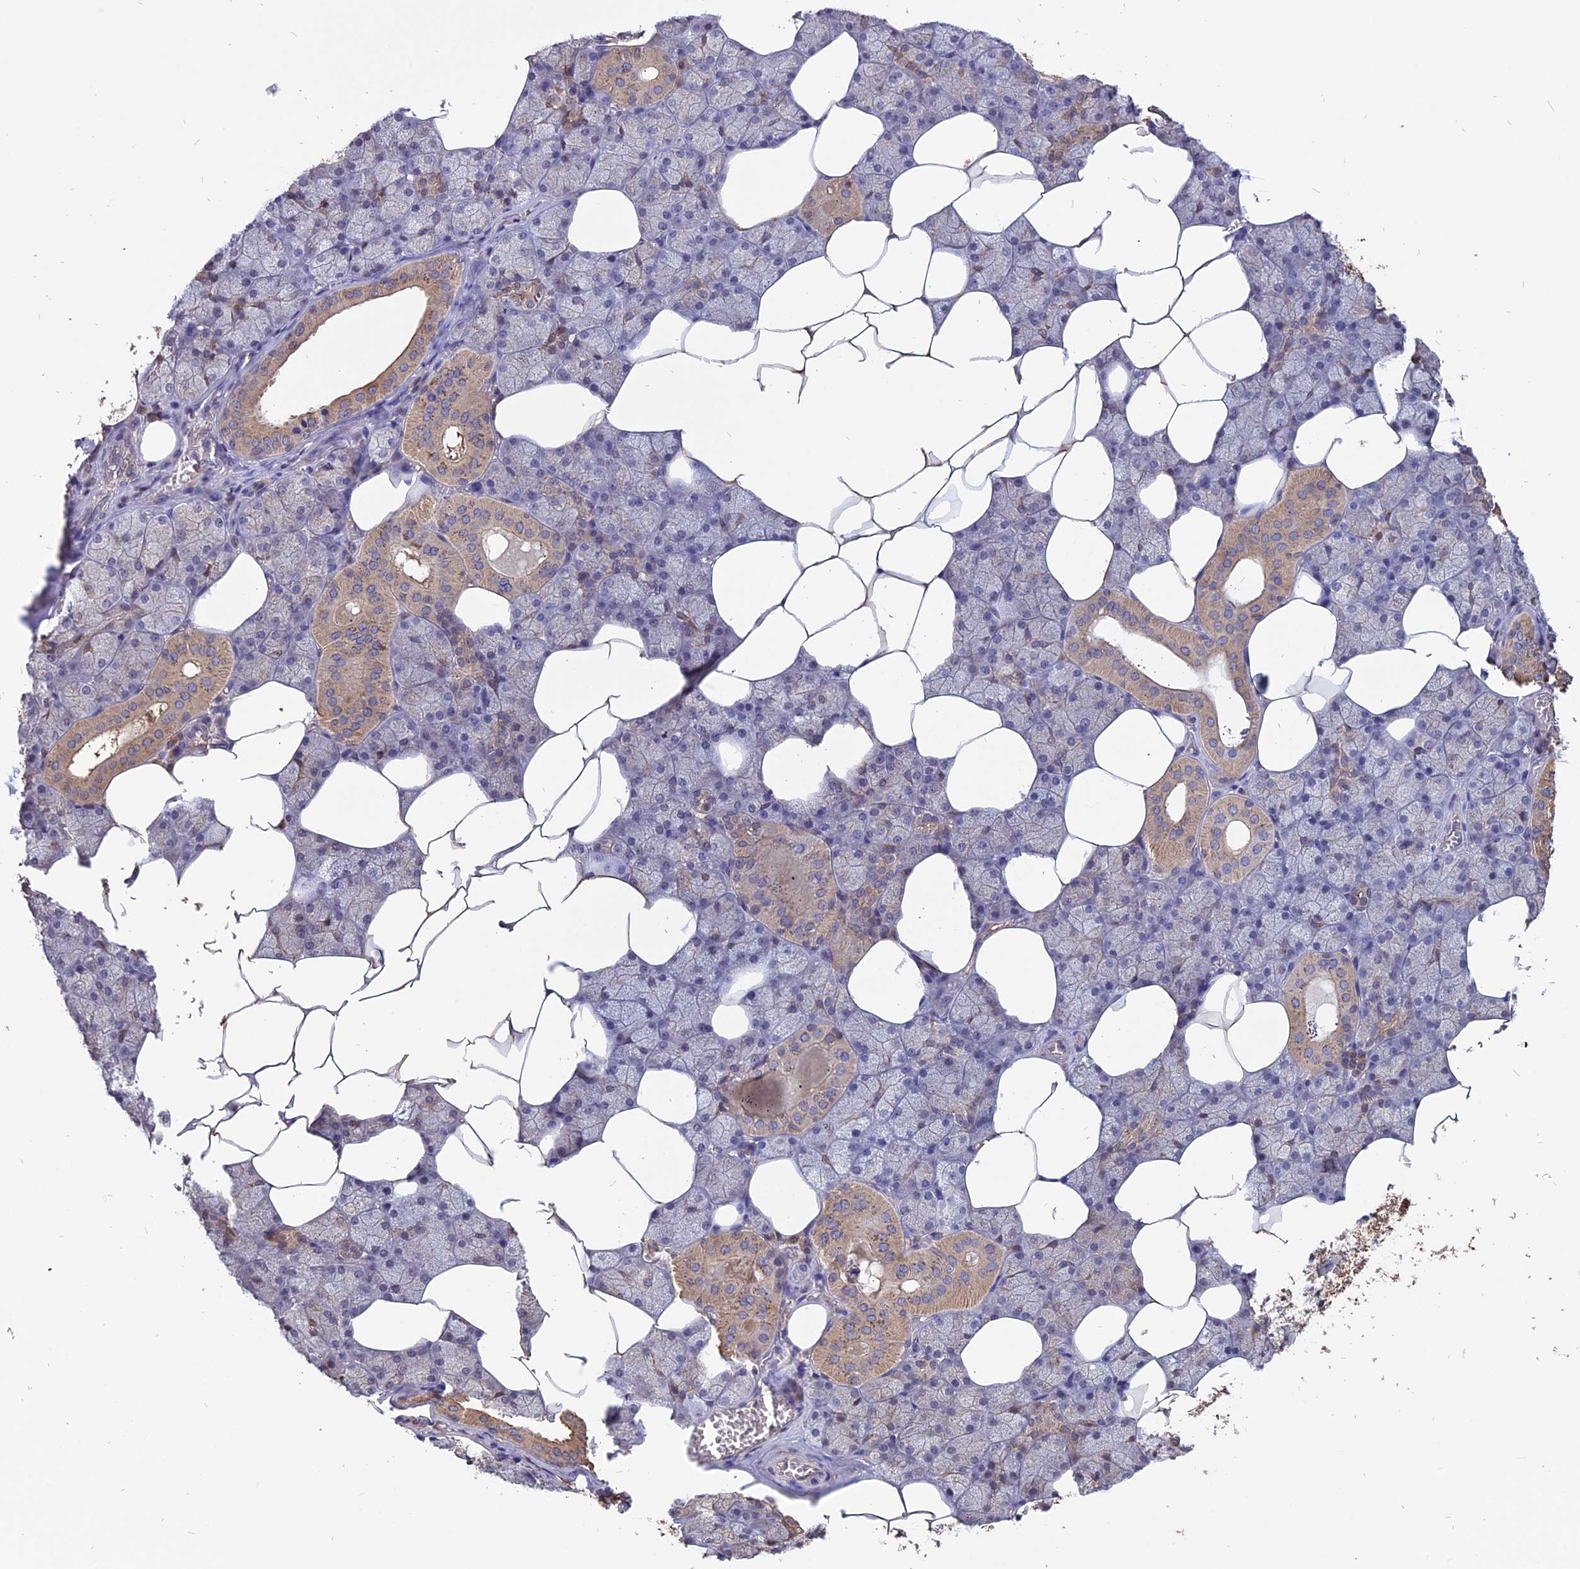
{"staining": {"intensity": "moderate", "quantity": "<25%", "location": "cytoplasmic/membranous"}, "tissue": "salivary gland", "cell_type": "Glandular cells", "image_type": "normal", "snomed": [{"axis": "morphology", "description": "Normal tissue, NOS"}, {"axis": "topography", "description": "Salivary gland"}], "caption": "Immunohistochemical staining of normal human salivary gland reveals low levels of moderate cytoplasmic/membranous positivity in about <25% of glandular cells.", "gene": "CARMIL2", "patient": {"sex": "male", "age": 62}}